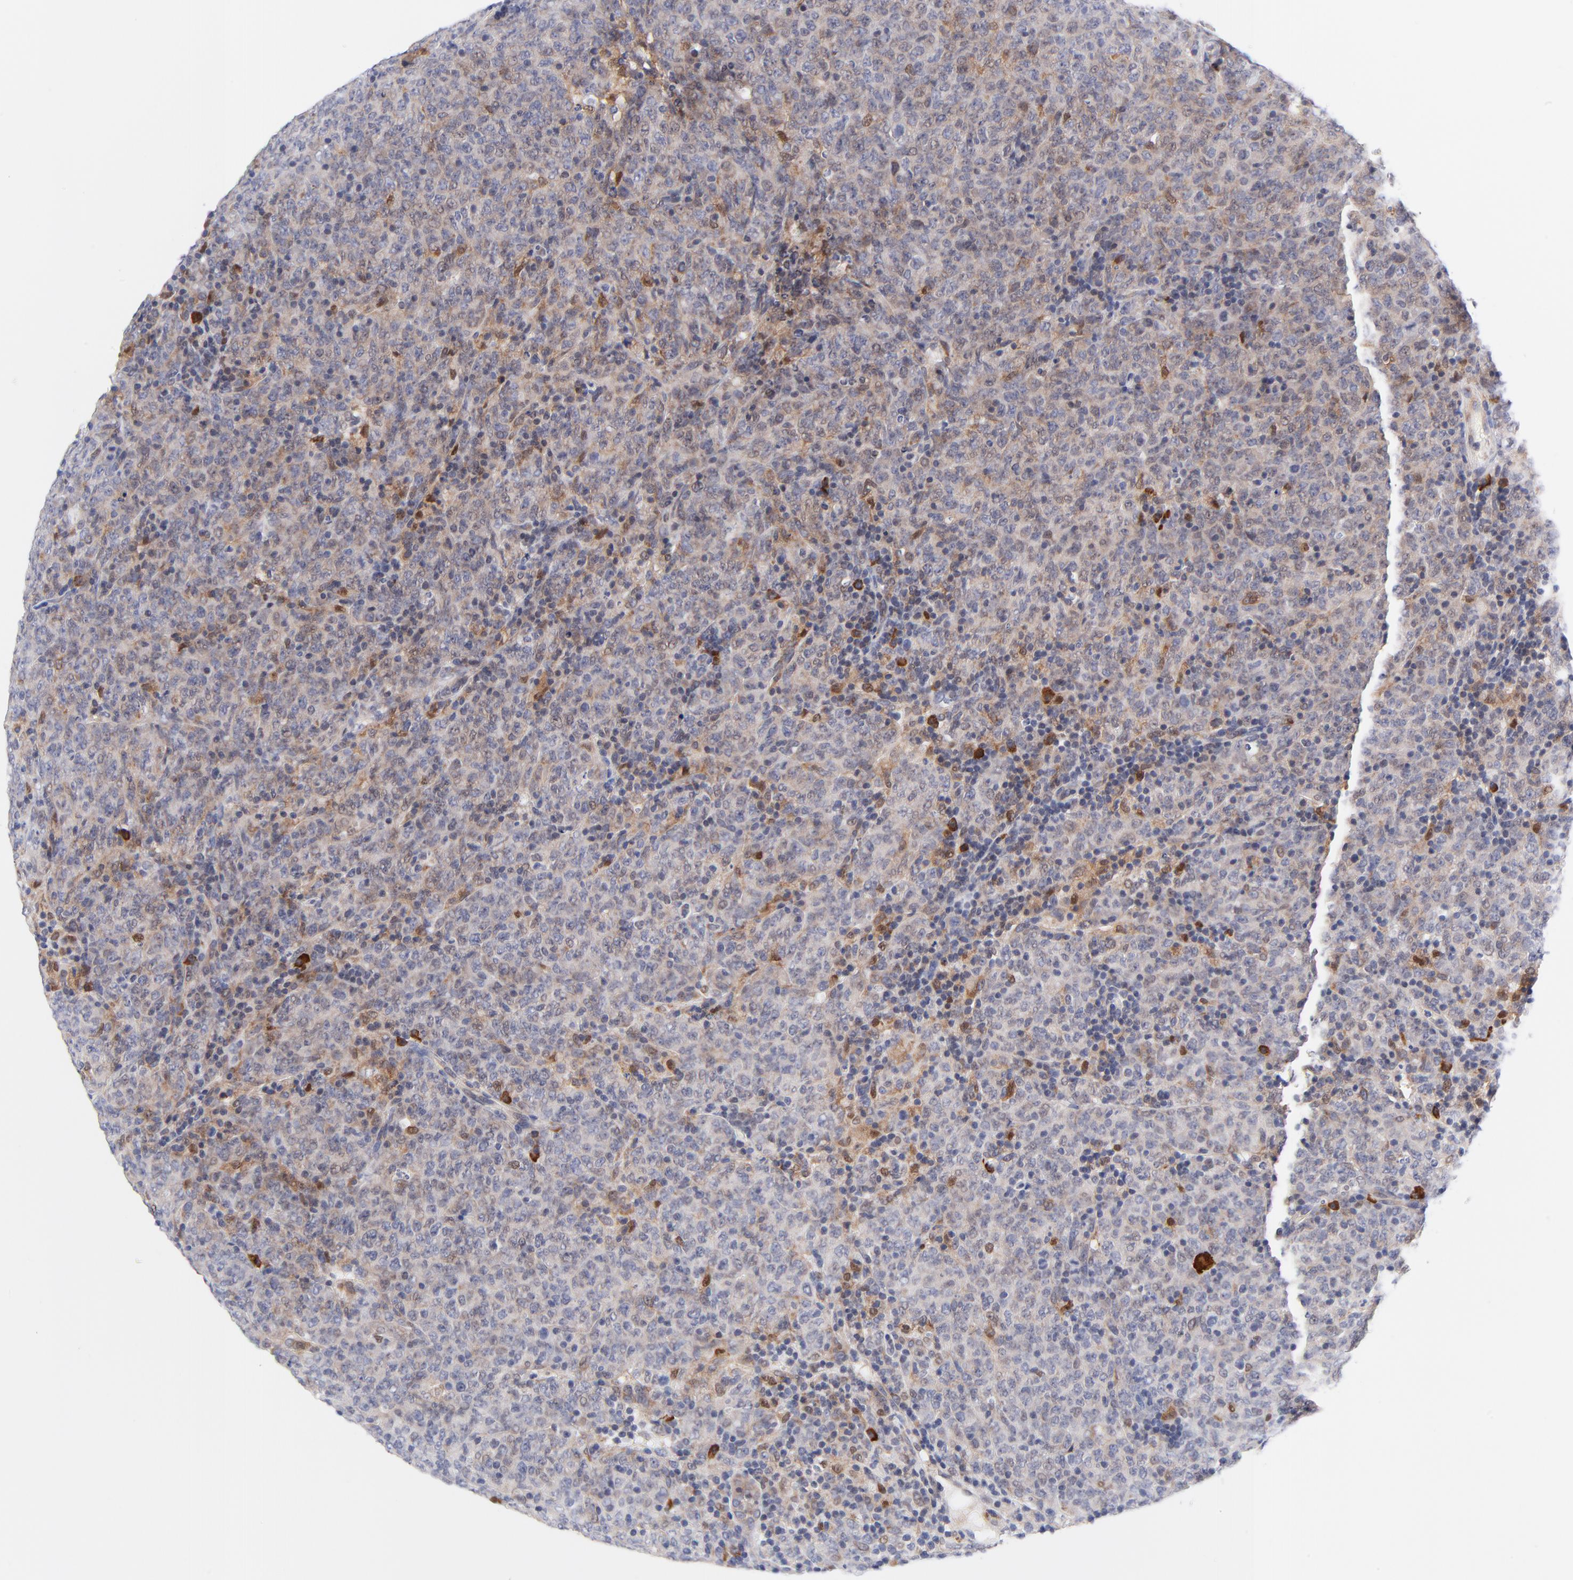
{"staining": {"intensity": "moderate", "quantity": "<25%", "location": "cytoplasmic/membranous"}, "tissue": "lymphoma", "cell_type": "Tumor cells", "image_type": "cancer", "snomed": [{"axis": "morphology", "description": "Malignant lymphoma, non-Hodgkin's type, High grade"}, {"axis": "topography", "description": "Tonsil"}], "caption": "The image displays staining of malignant lymphoma, non-Hodgkin's type (high-grade), revealing moderate cytoplasmic/membranous protein positivity (brown color) within tumor cells. (Stains: DAB in brown, nuclei in blue, Microscopy: brightfield microscopy at high magnification).", "gene": "AFF2", "patient": {"sex": "female", "age": 36}}